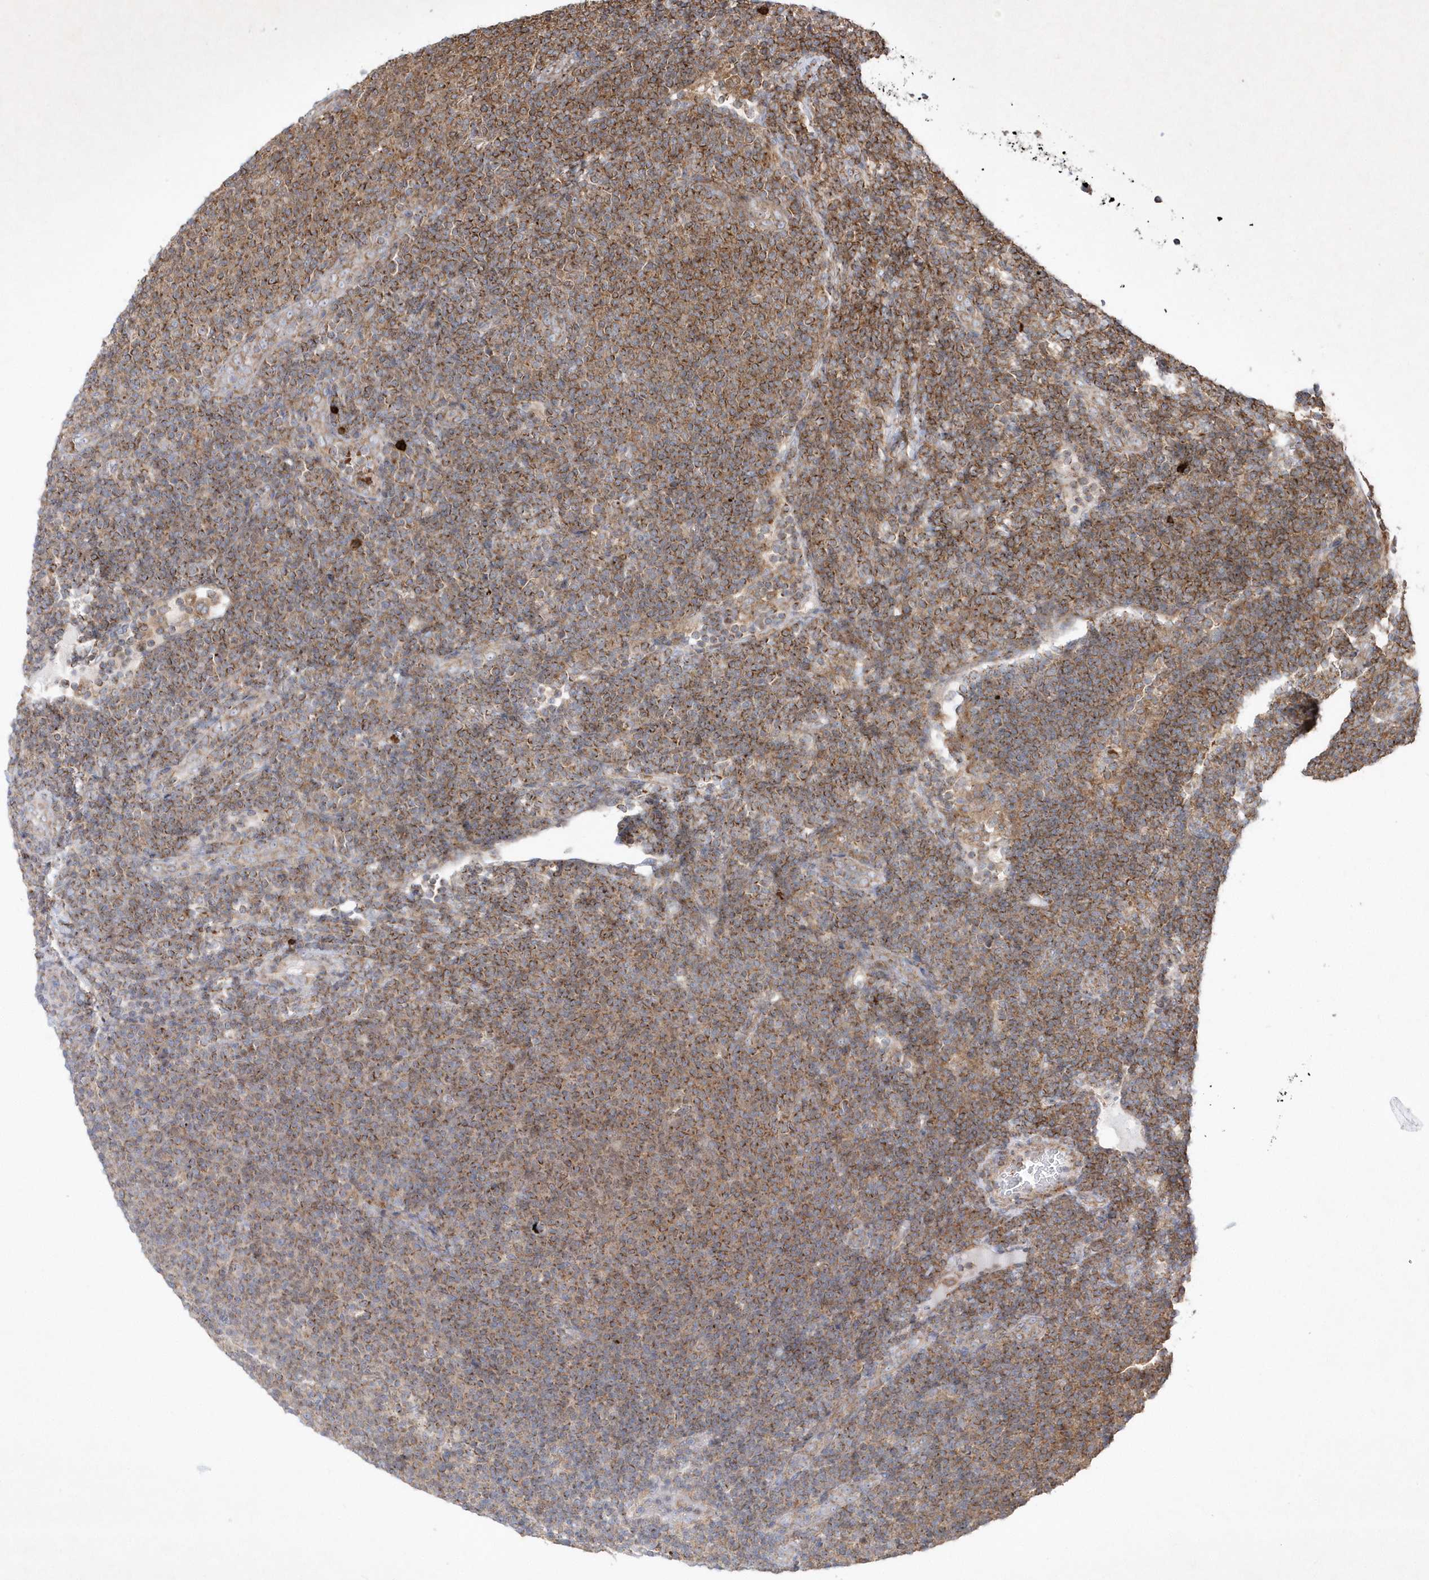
{"staining": {"intensity": "moderate", "quantity": "25%-75%", "location": "cytoplasmic/membranous"}, "tissue": "lymphoma", "cell_type": "Tumor cells", "image_type": "cancer", "snomed": [{"axis": "morphology", "description": "Malignant lymphoma, non-Hodgkin's type, Low grade"}, {"axis": "topography", "description": "Lymph node"}], "caption": "Protein staining demonstrates moderate cytoplasmic/membranous expression in approximately 25%-75% of tumor cells in lymphoma.", "gene": "OPA1", "patient": {"sex": "male", "age": 66}}